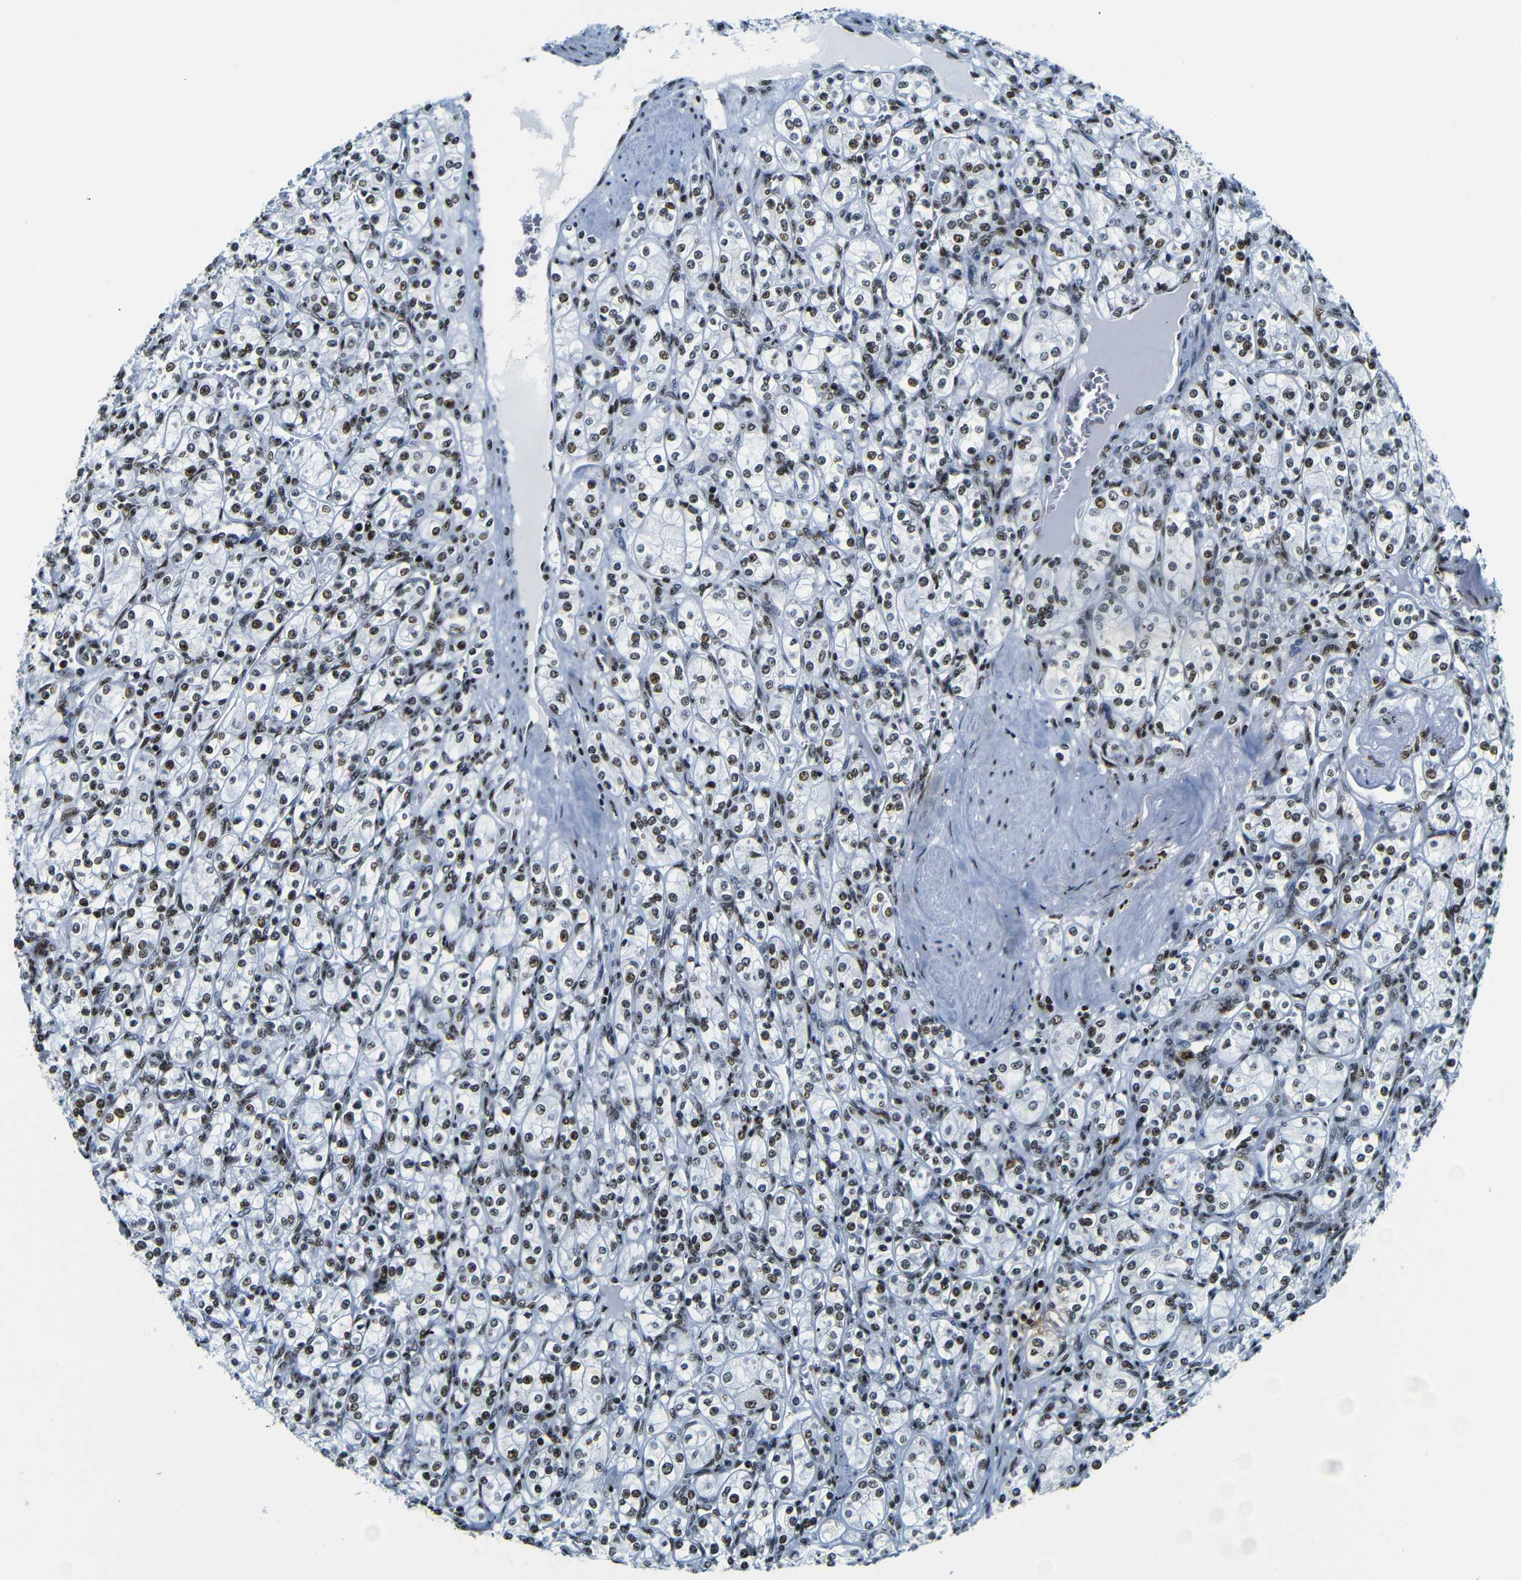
{"staining": {"intensity": "moderate", "quantity": ">75%", "location": "nuclear"}, "tissue": "renal cancer", "cell_type": "Tumor cells", "image_type": "cancer", "snomed": [{"axis": "morphology", "description": "Adenocarcinoma, NOS"}, {"axis": "topography", "description": "Kidney"}], "caption": "Immunohistochemical staining of renal adenocarcinoma demonstrates moderate nuclear protein staining in approximately >75% of tumor cells.", "gene": "SRSF1", "patient": {"sex": "male", "age": 77}}